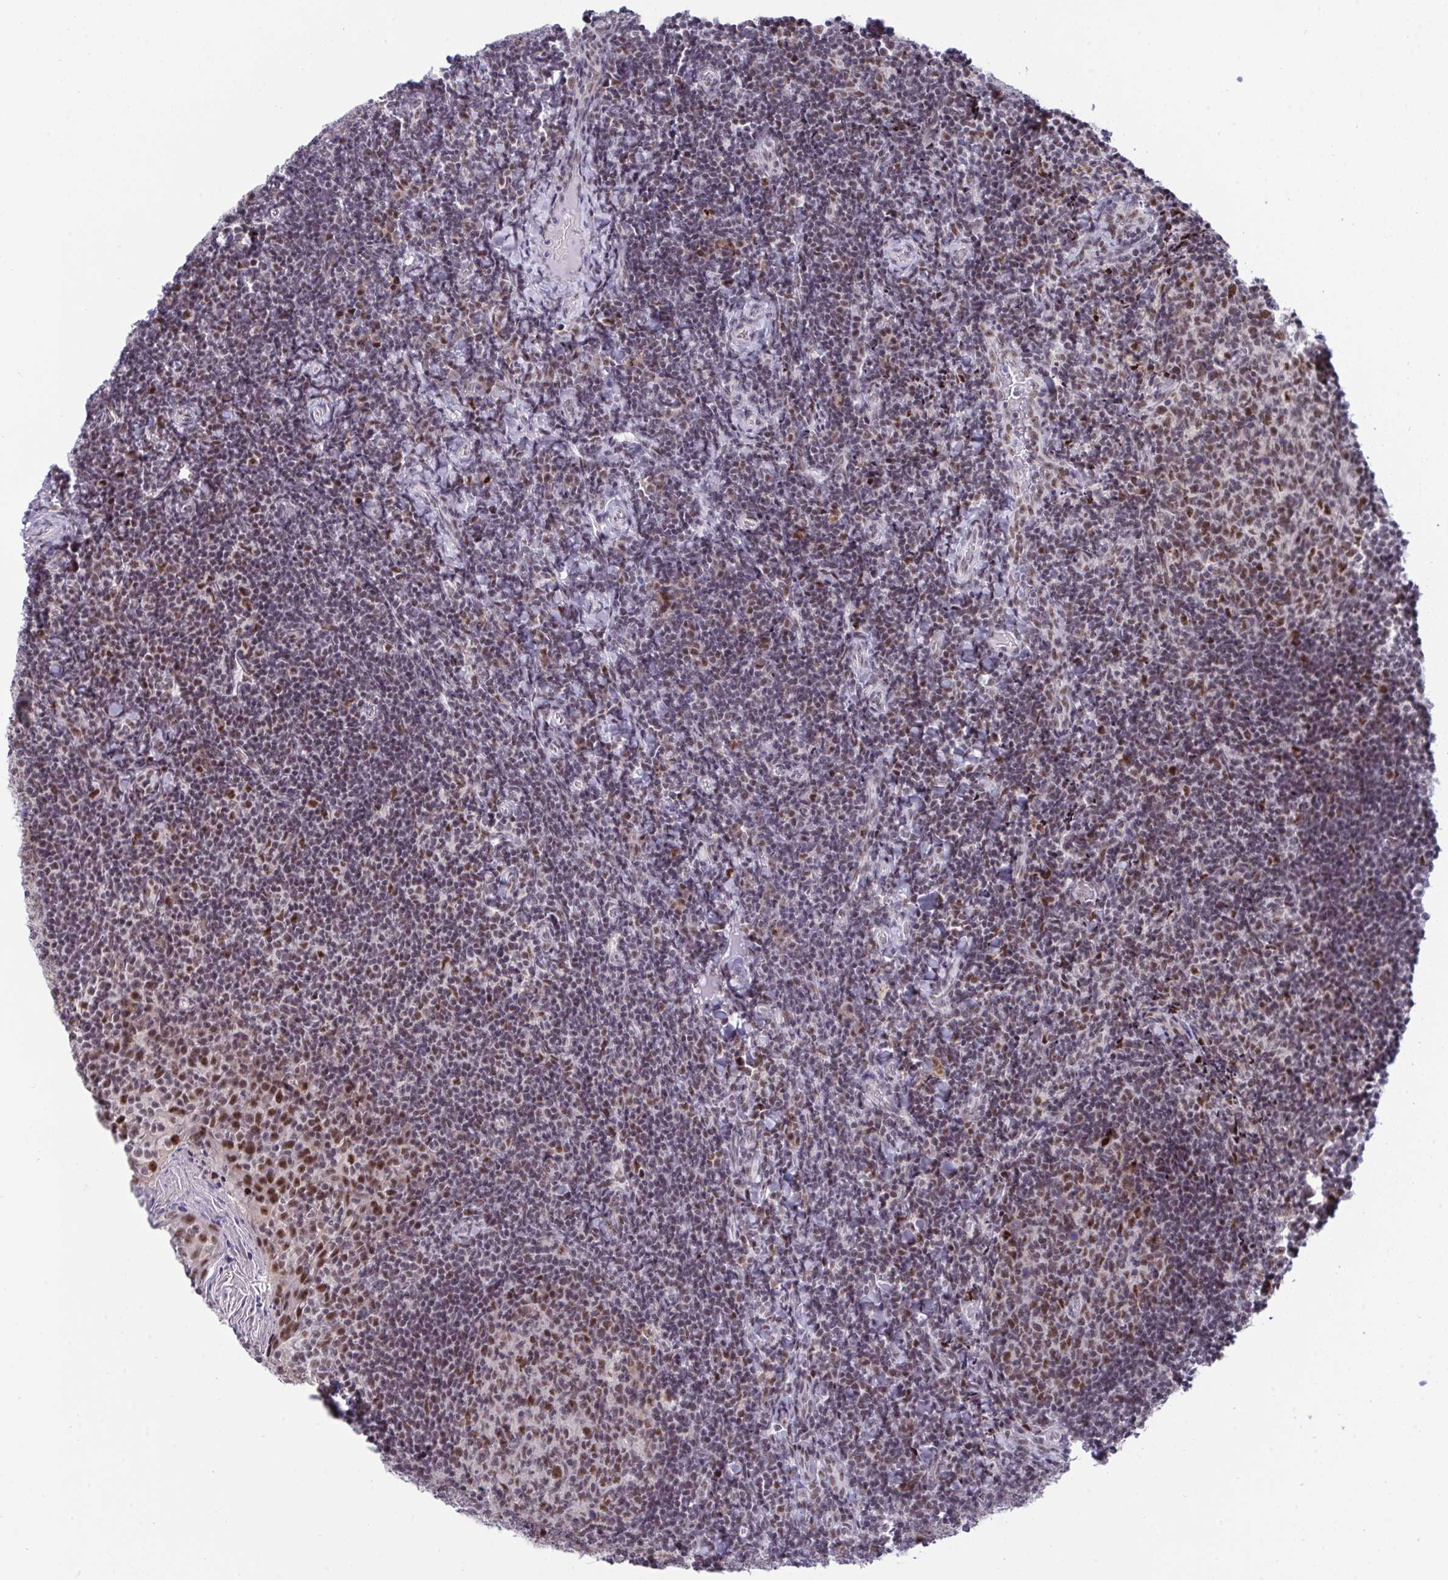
{"staining": {"intensity": "moderate", "quantity": "25%-75%", "location": "nuclear"}, "tissue": "tonsil", "cell_type": "Germinal center cells", "image_type": "normal", "snomed": [{"axis": "morphology", "description": "Normal tissue, NOS"}, {"axis": "topography", "description": "Tonsil"}], "caption": "Moderate nuclear expression is seen in approximately 25%-75% of germinal center cells in benign tonsil. The protein is shown in brown color, while the nuclei are stained blue.", "gene": "WBP11", "patient": {"sex": "female", "age": 10}}